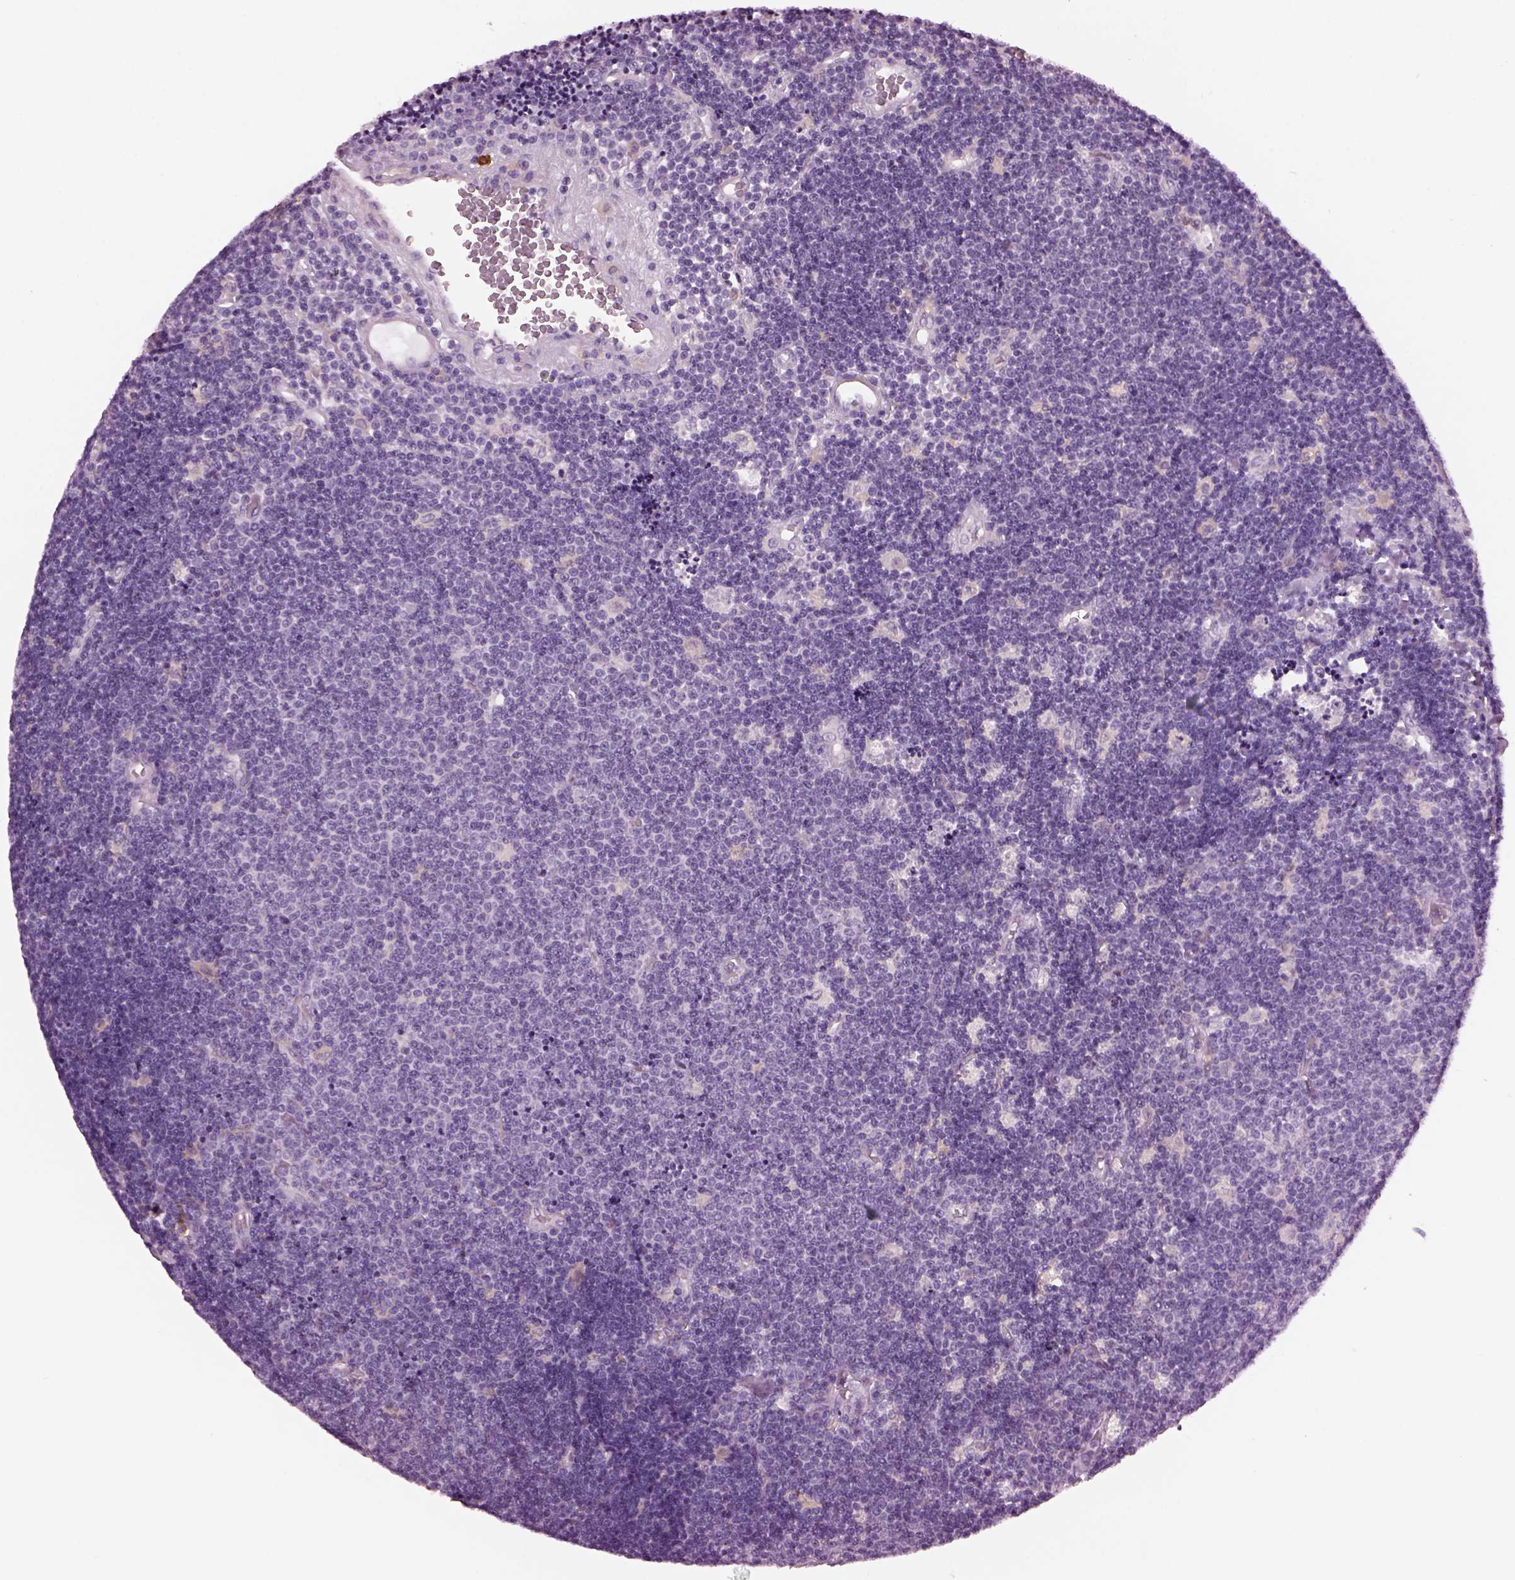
{"staining": {"intensity": "negative", "quantity": "none", "location": "none"}, "tissue": "lymphoma", "cell_type": "Tumor cells", "image_type": "cancer", "snomed": [{"axis": "morphology", "description": "Malignant lymphoma, non-Hodgkin's type, Low grade"}, {"axis": "topography", "description": "Brain"}], "caption": "Tumor cells show no significant protein expression in lymphoma.", "gene": "SHTN1", "patient": {"sex": "female", "age": 66}}